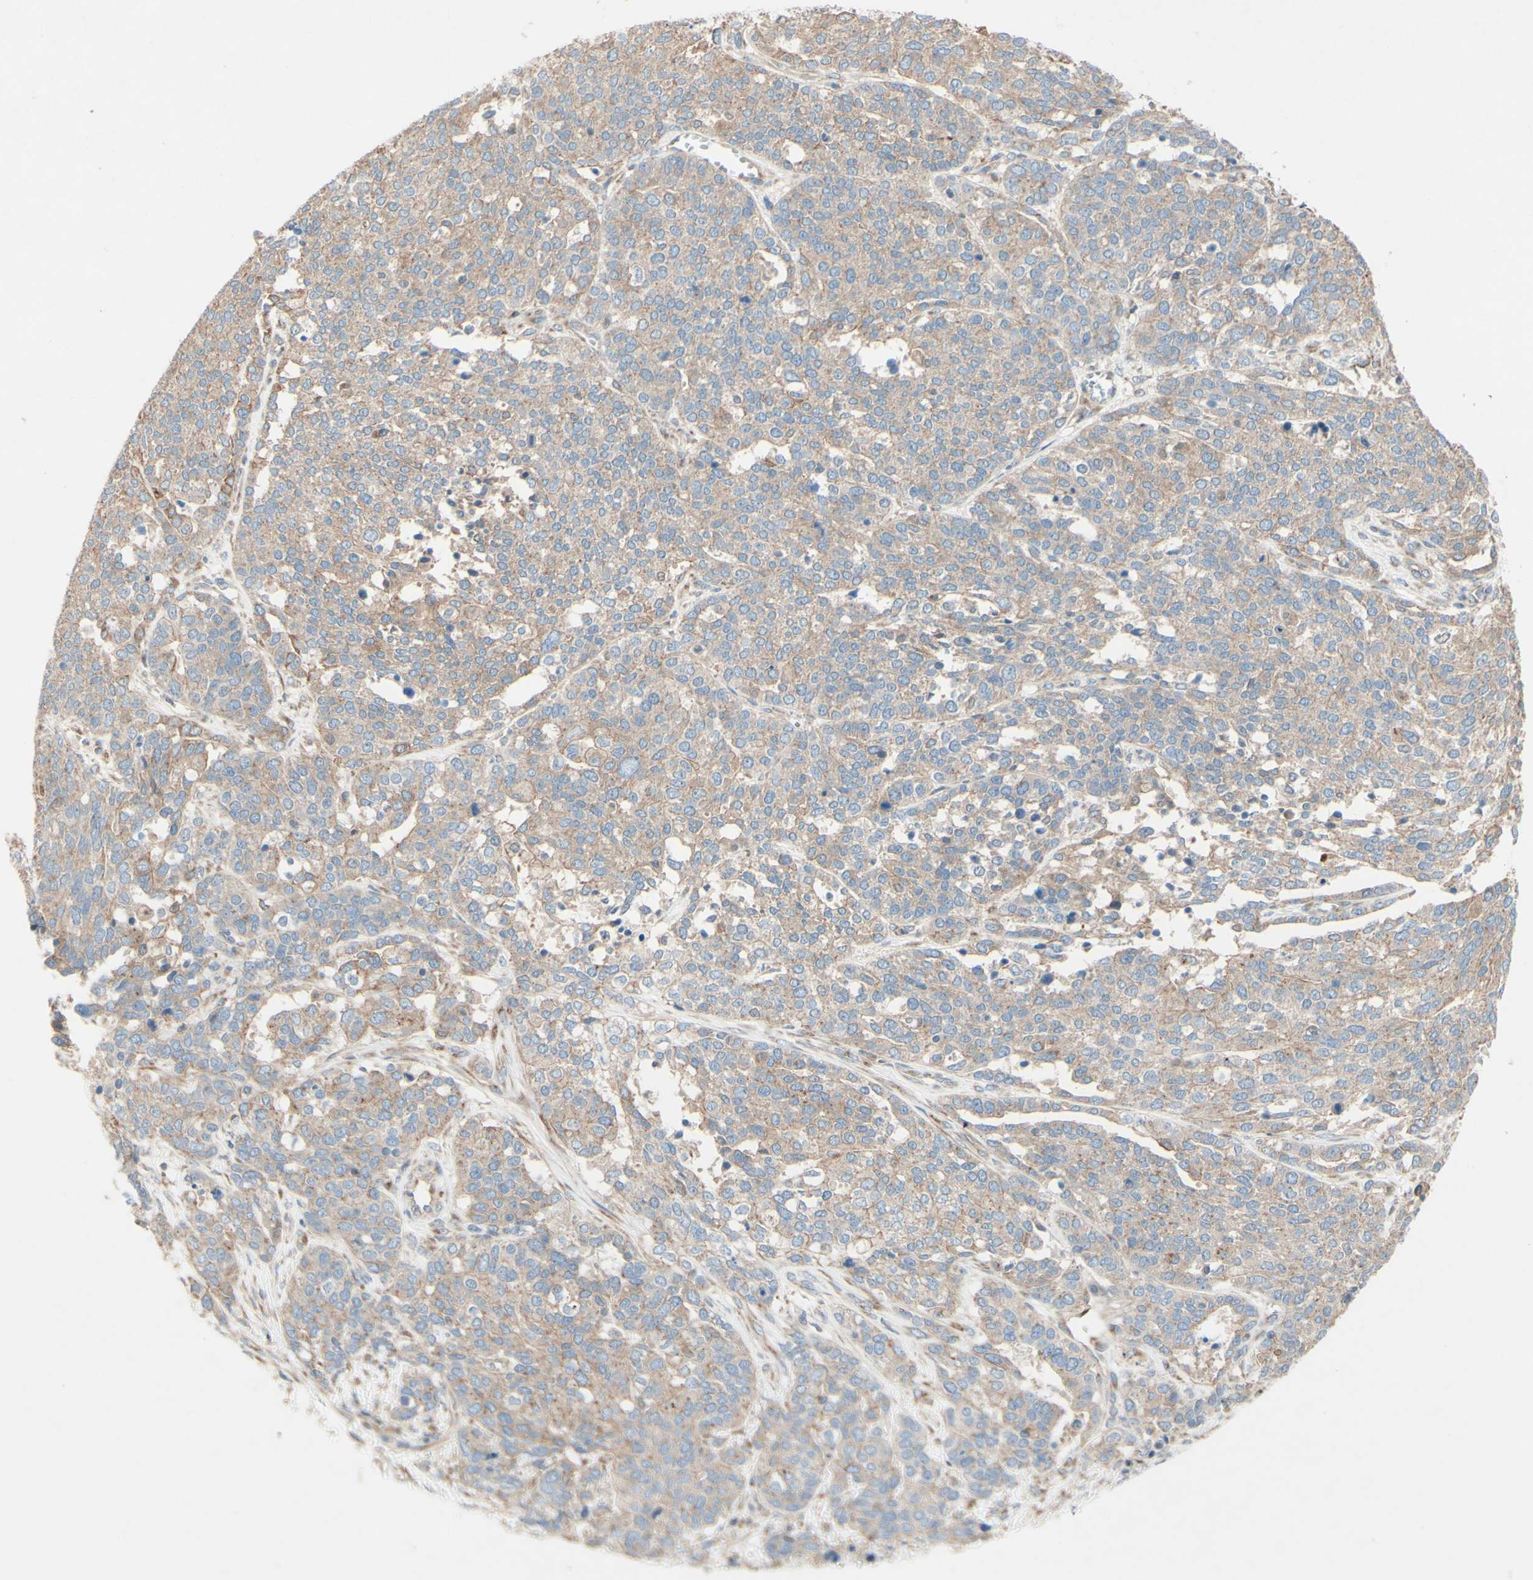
{"staining": {"intensity": "weak", "quantity": ">75%", "location": "cytoplasmic/membranous"}, "tissue": "ovarian cancer", "cell_type": "Tumor cells", "image_type": "cancer", "snomed": [{"axis": "morphology", "description": "Cystadenocarcinoma, serous, NOS"}, {"axis": "topography", "description": "Ovary"}], "caption": "Immunohistochemical staining of human ovarian serous cystadenocarcinoma reveals weak cytoplasmic/membranous protein expression in about >75% of tumor cells. The protein is shown in brown color, while the nuclei are stained blue.", "gene": "MTM1", "patient": {"sex": "female", "age": 44}}